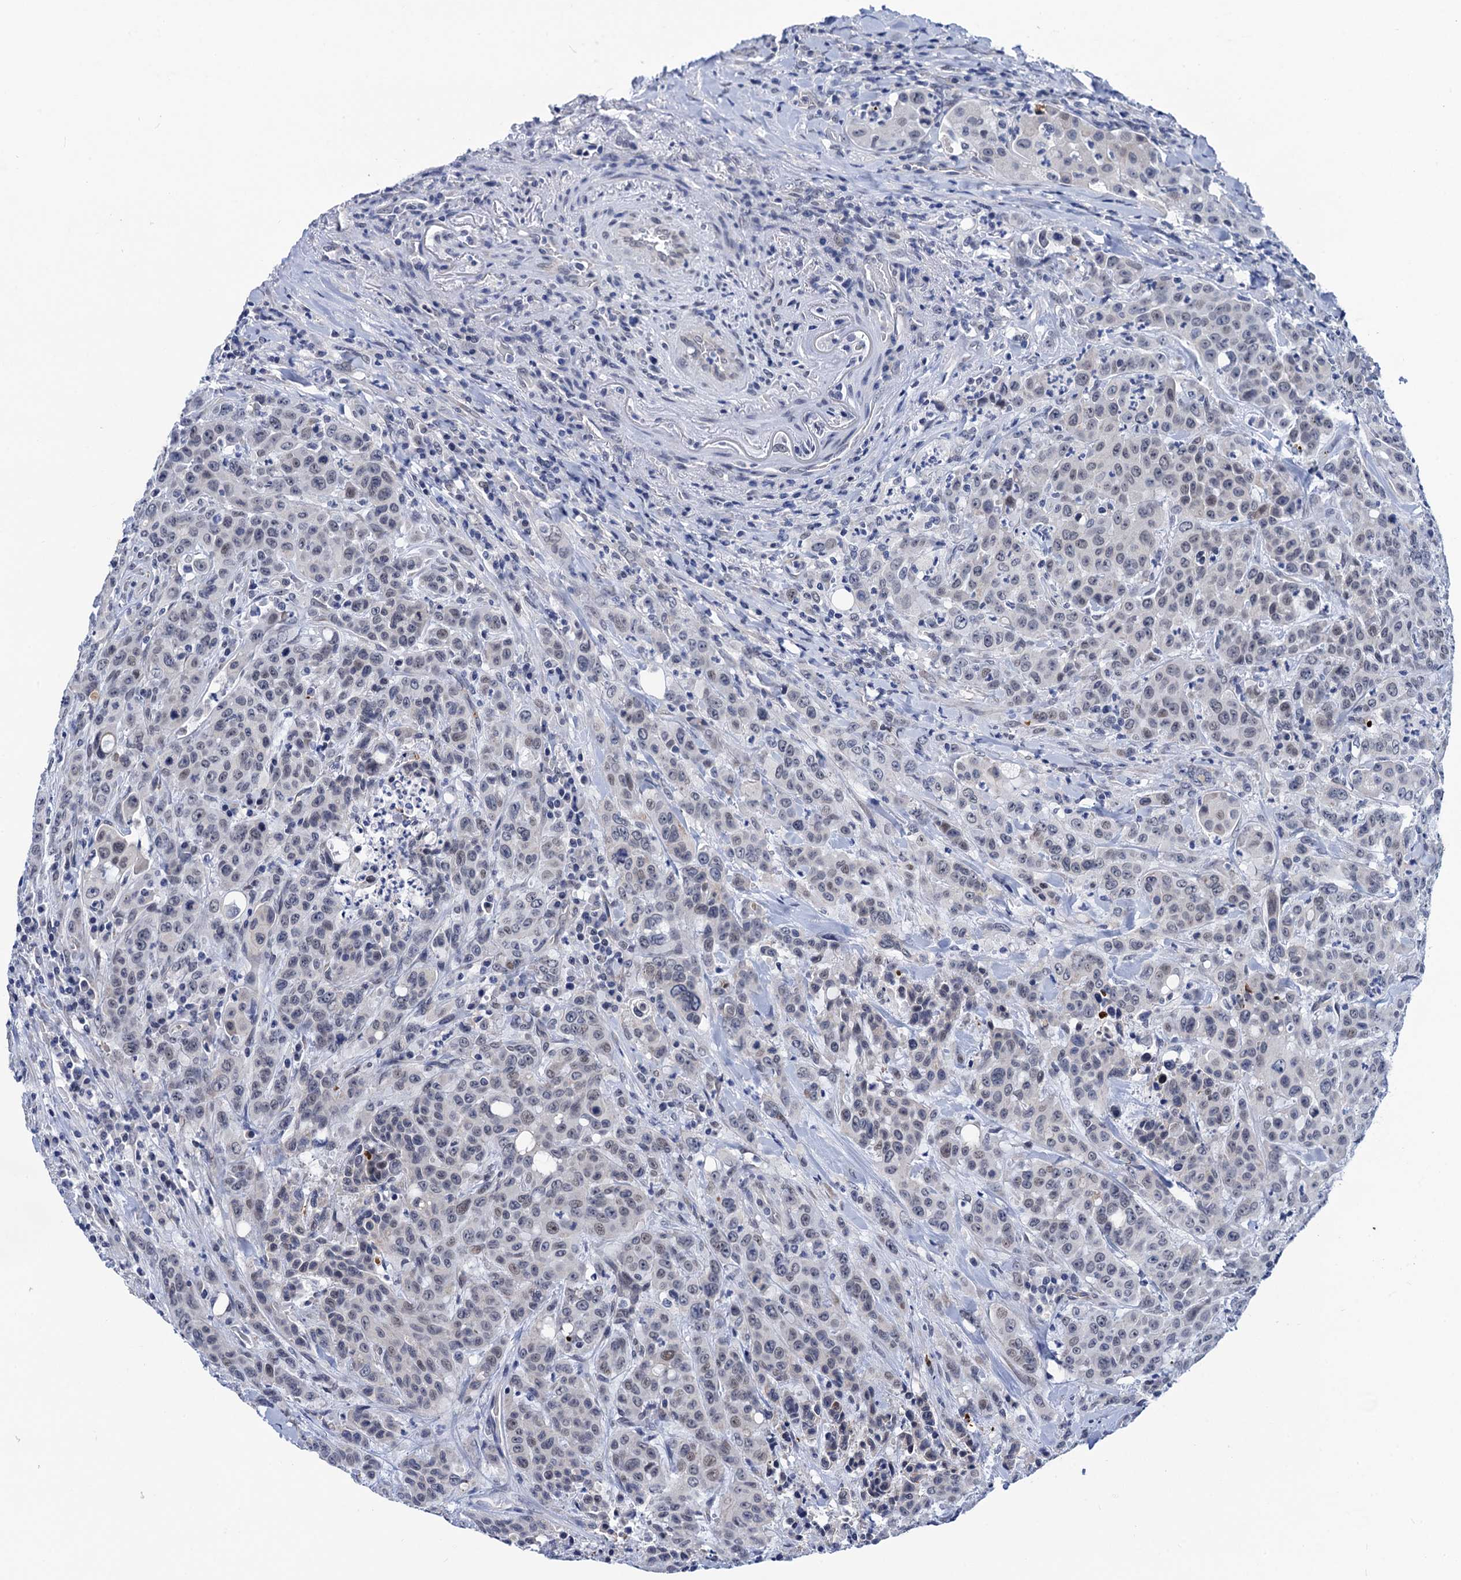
{"staining": {"intensity": "negative", "quantity": "none", "location": "none"}, "tissue": "colorectal cancer", "cell_type": "Tumor cells", "image_type": "cancer", "snomed": [{"axis": "morphology", "description": "Adenocarcinoma, NOS"}, {"axis": "topography", "description": "Colon"}], "caption": "This is an IHC image of colorectal cancer. There is no expression in tumor cells.", "gene": "C16orf87", "patient": {"sex": "male", "age": 62}}